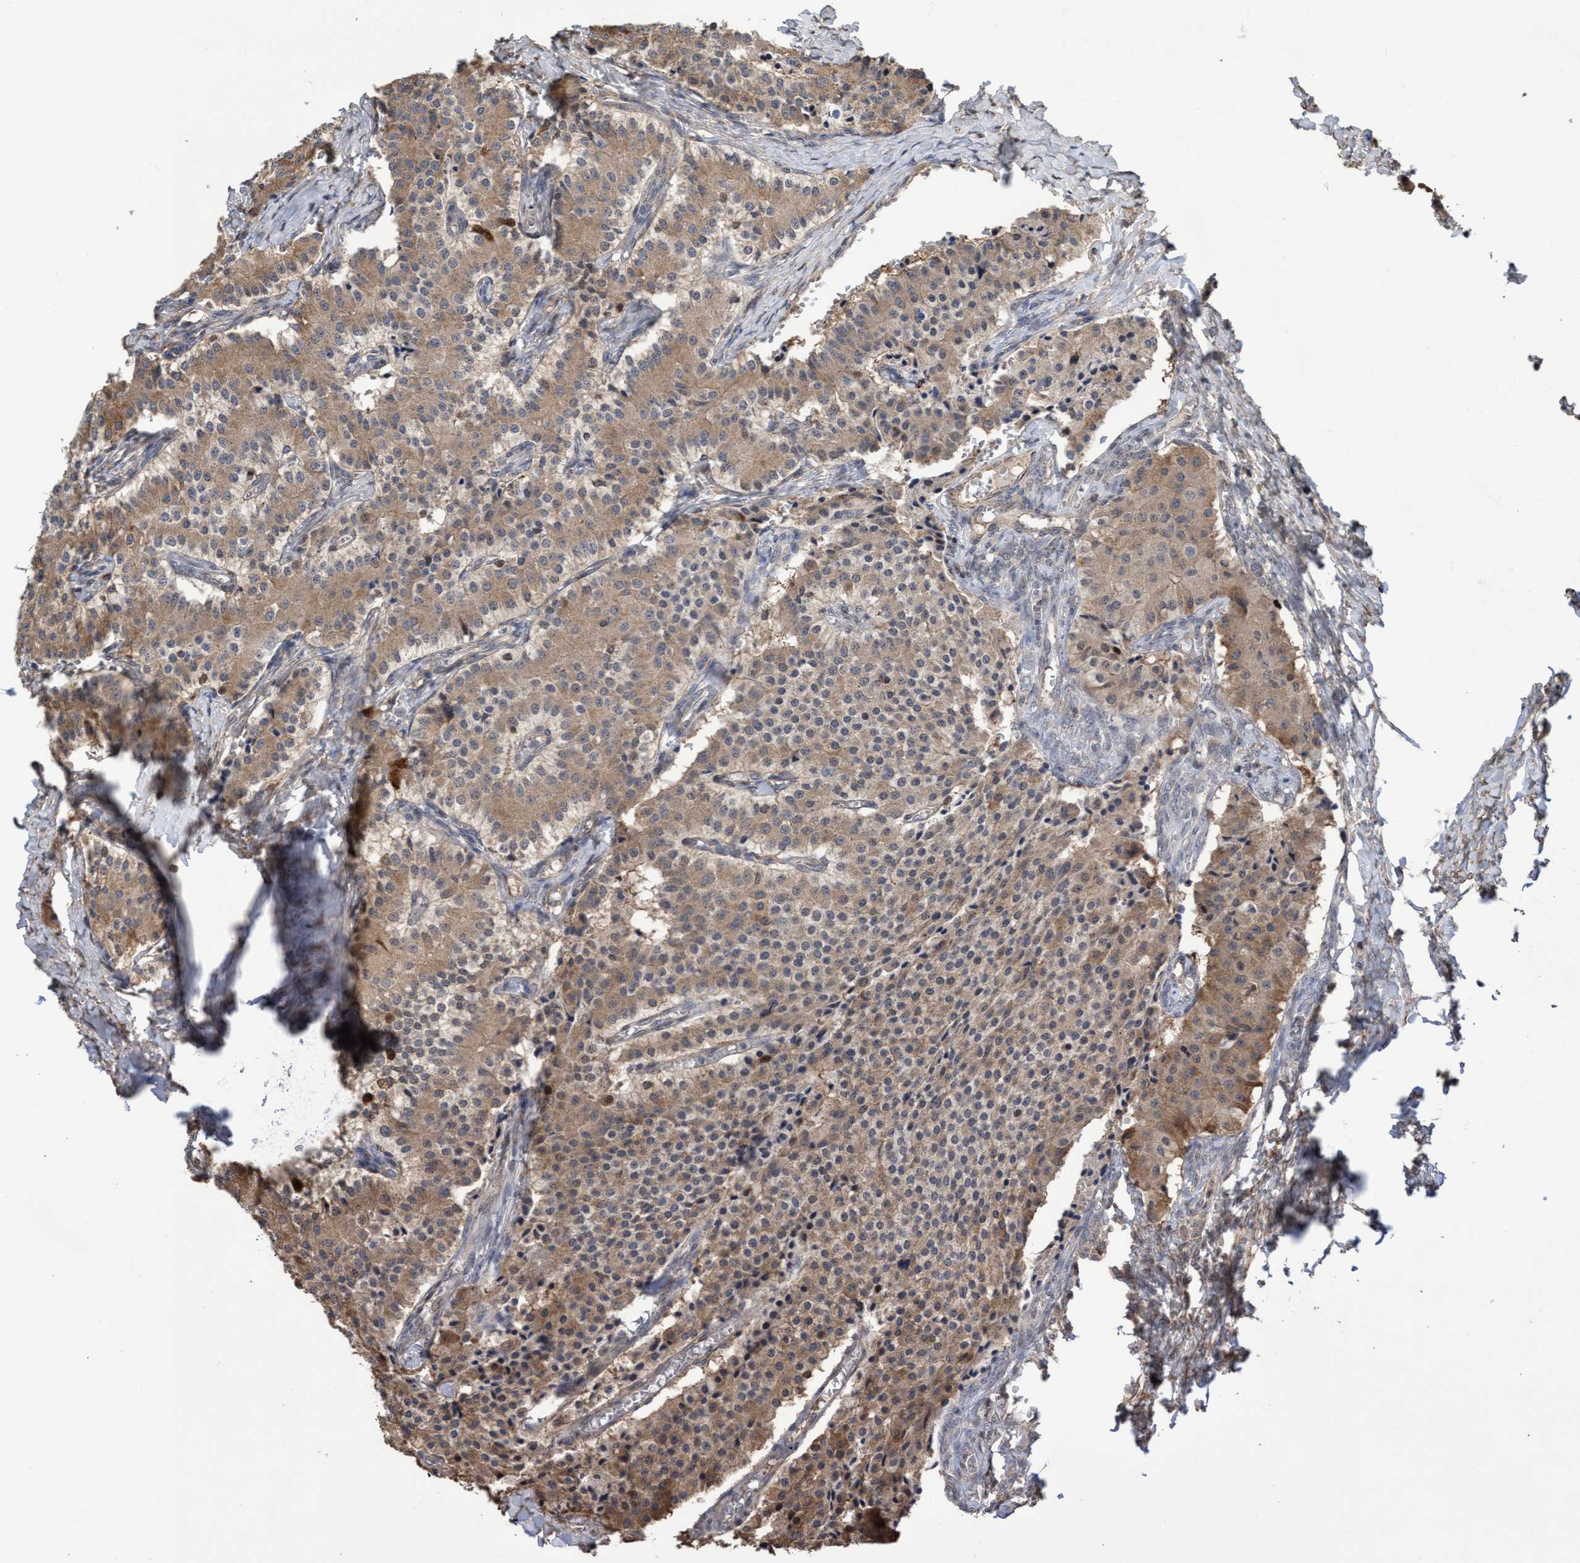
{"staining": {"intensity": "weak", "quantity": ">75%", "location": "cytoplasmic/membranous"}, "tissue": "carcinoid", "cell_type": "Tumor cells", "image_type": "cancer", "snomed": [{"axis": "morphology", "description": "Carcinoid, malignant, NOS"}, {"axis": "topography", "description": "Colon"}], "caption": "Protein expression analysis of human carcinoid (malignant) reveals weak cytoplasmic/membranous positivity in approximately >75% of tumor cells.", "gene": "SLBP", "patient": {"sex": "female", "age": 52}}